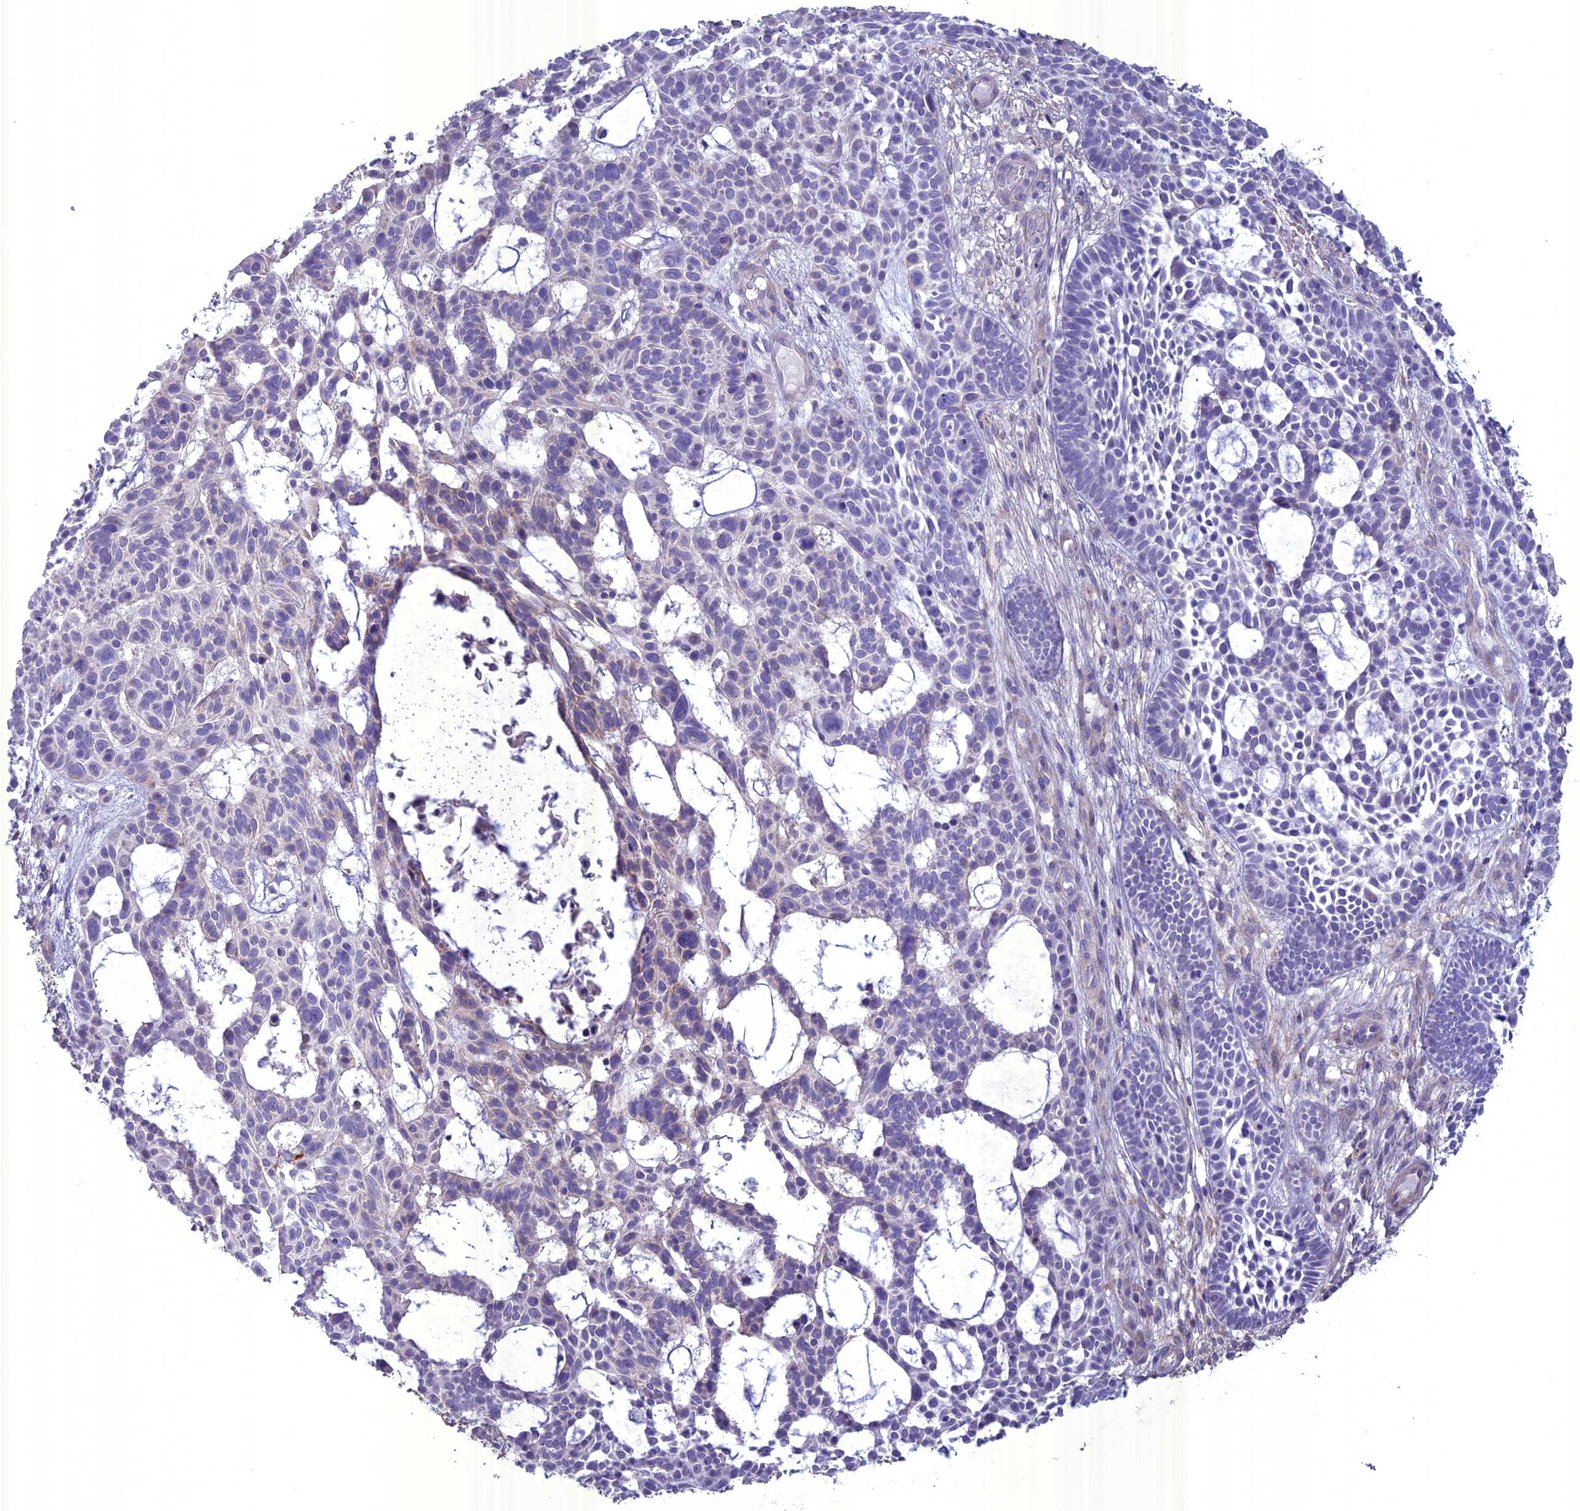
{"staining": {"intensity": "negative", "quantity": "none", "location": "none"}, "tissue": "skin cancer", "cell_type": "Tumor cells", "image_type": "cancer", "snomed": [{"axis": "morphology", "description": "Basal cell carcinoma"}, {"axis": "topography", "description": "Skin"}], "caption": "This is an immunohistochemistry photomicrograph of skin basal cell carcinoma. There is no positivity in tumor cells.", "gene": "SPHKAP", "patient": {"sex": "male", "age": 89}}